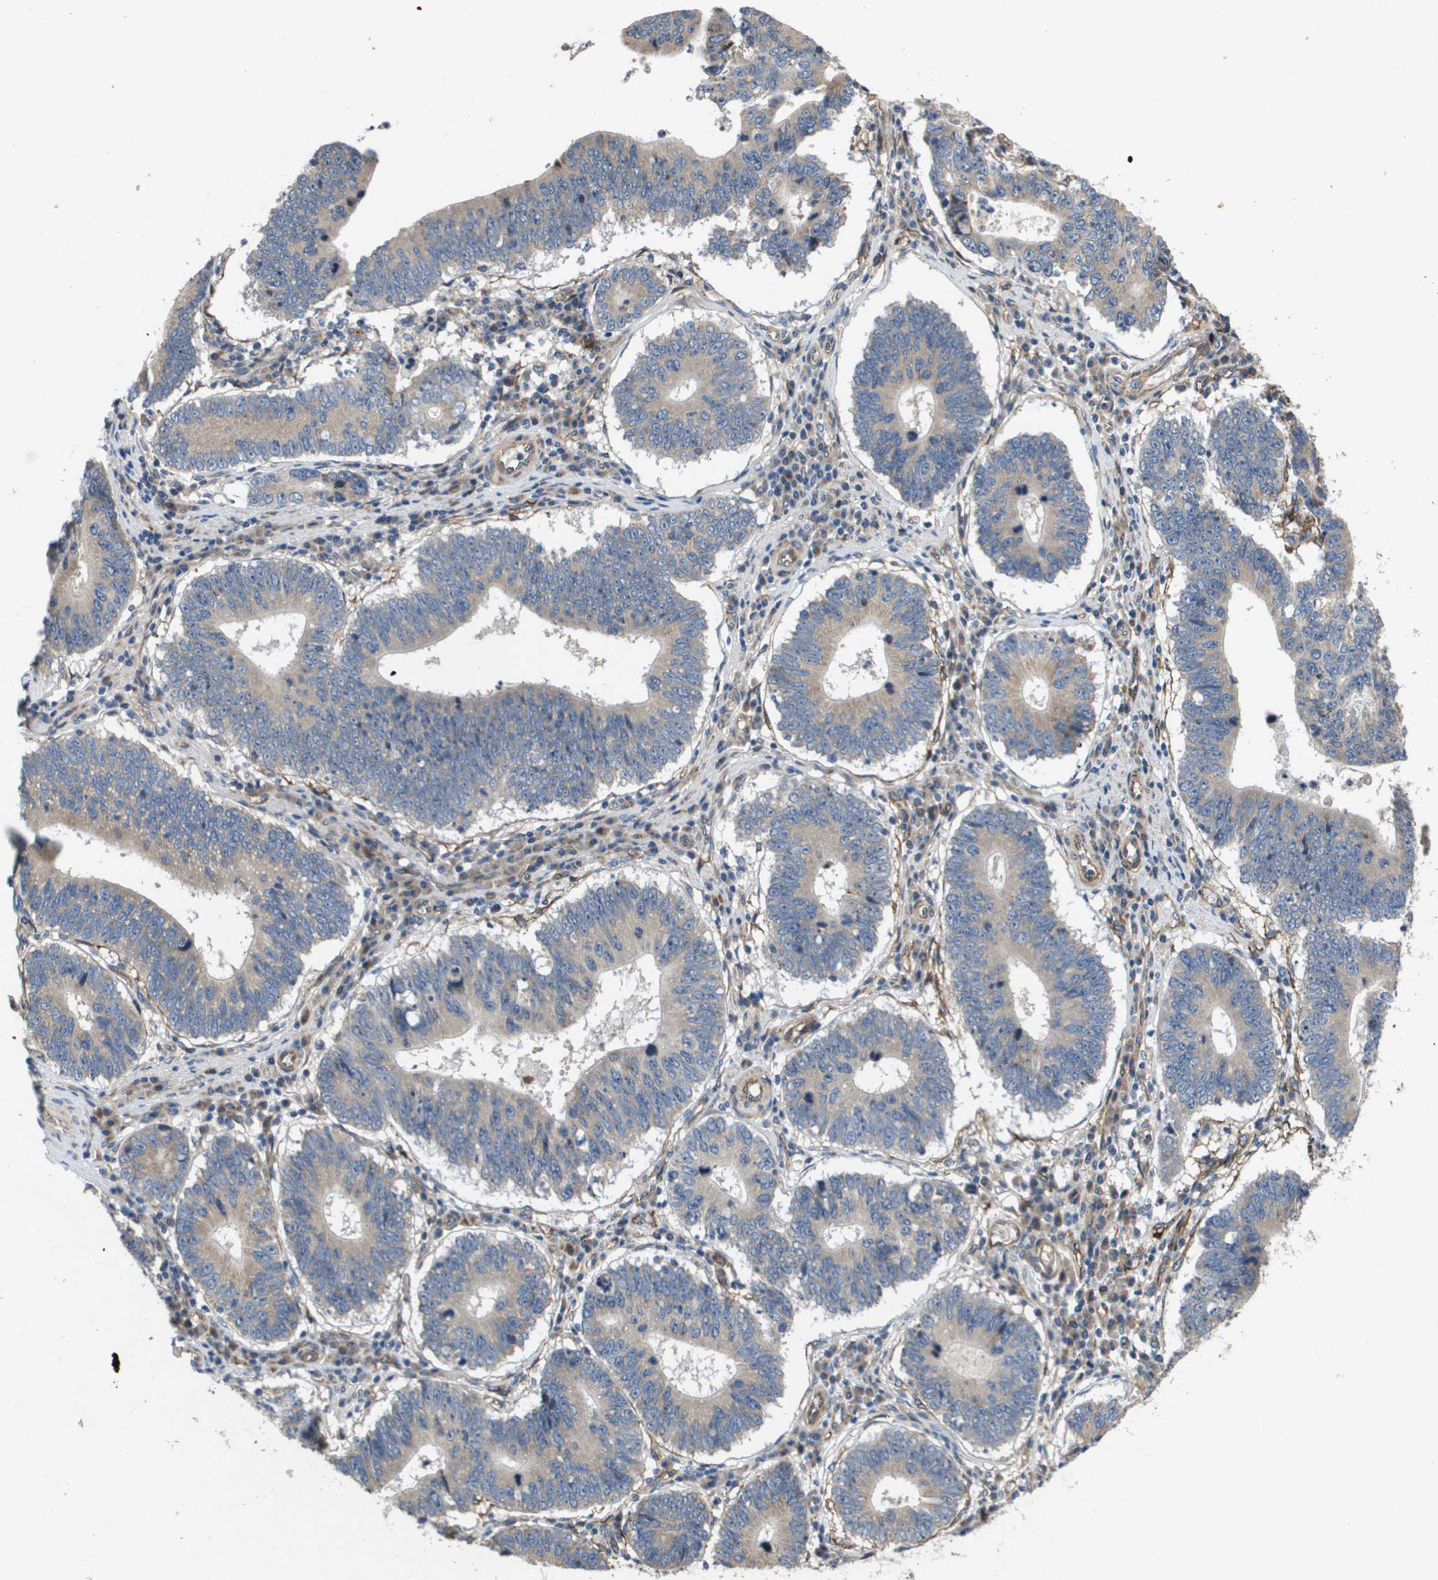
{"staining": {"intensity": "negative", "quantity": "none", "location": "none"}, "tissue": "stomach cancer", "cell_type": "Tumor cells", "image_type": "cancer", "snomed": [{"axis": "morphology", "description": "Adenocarcinoma, NOS"}, {"axis": "topography", "description": "Stomach"}], "caption": "Immunohistochemical staining of human adenocarcinoma (stomach) displays no significant expression in tumor cells.", "gene": "ENTPD2", "patient": {"sex": "male", "age": 59}}